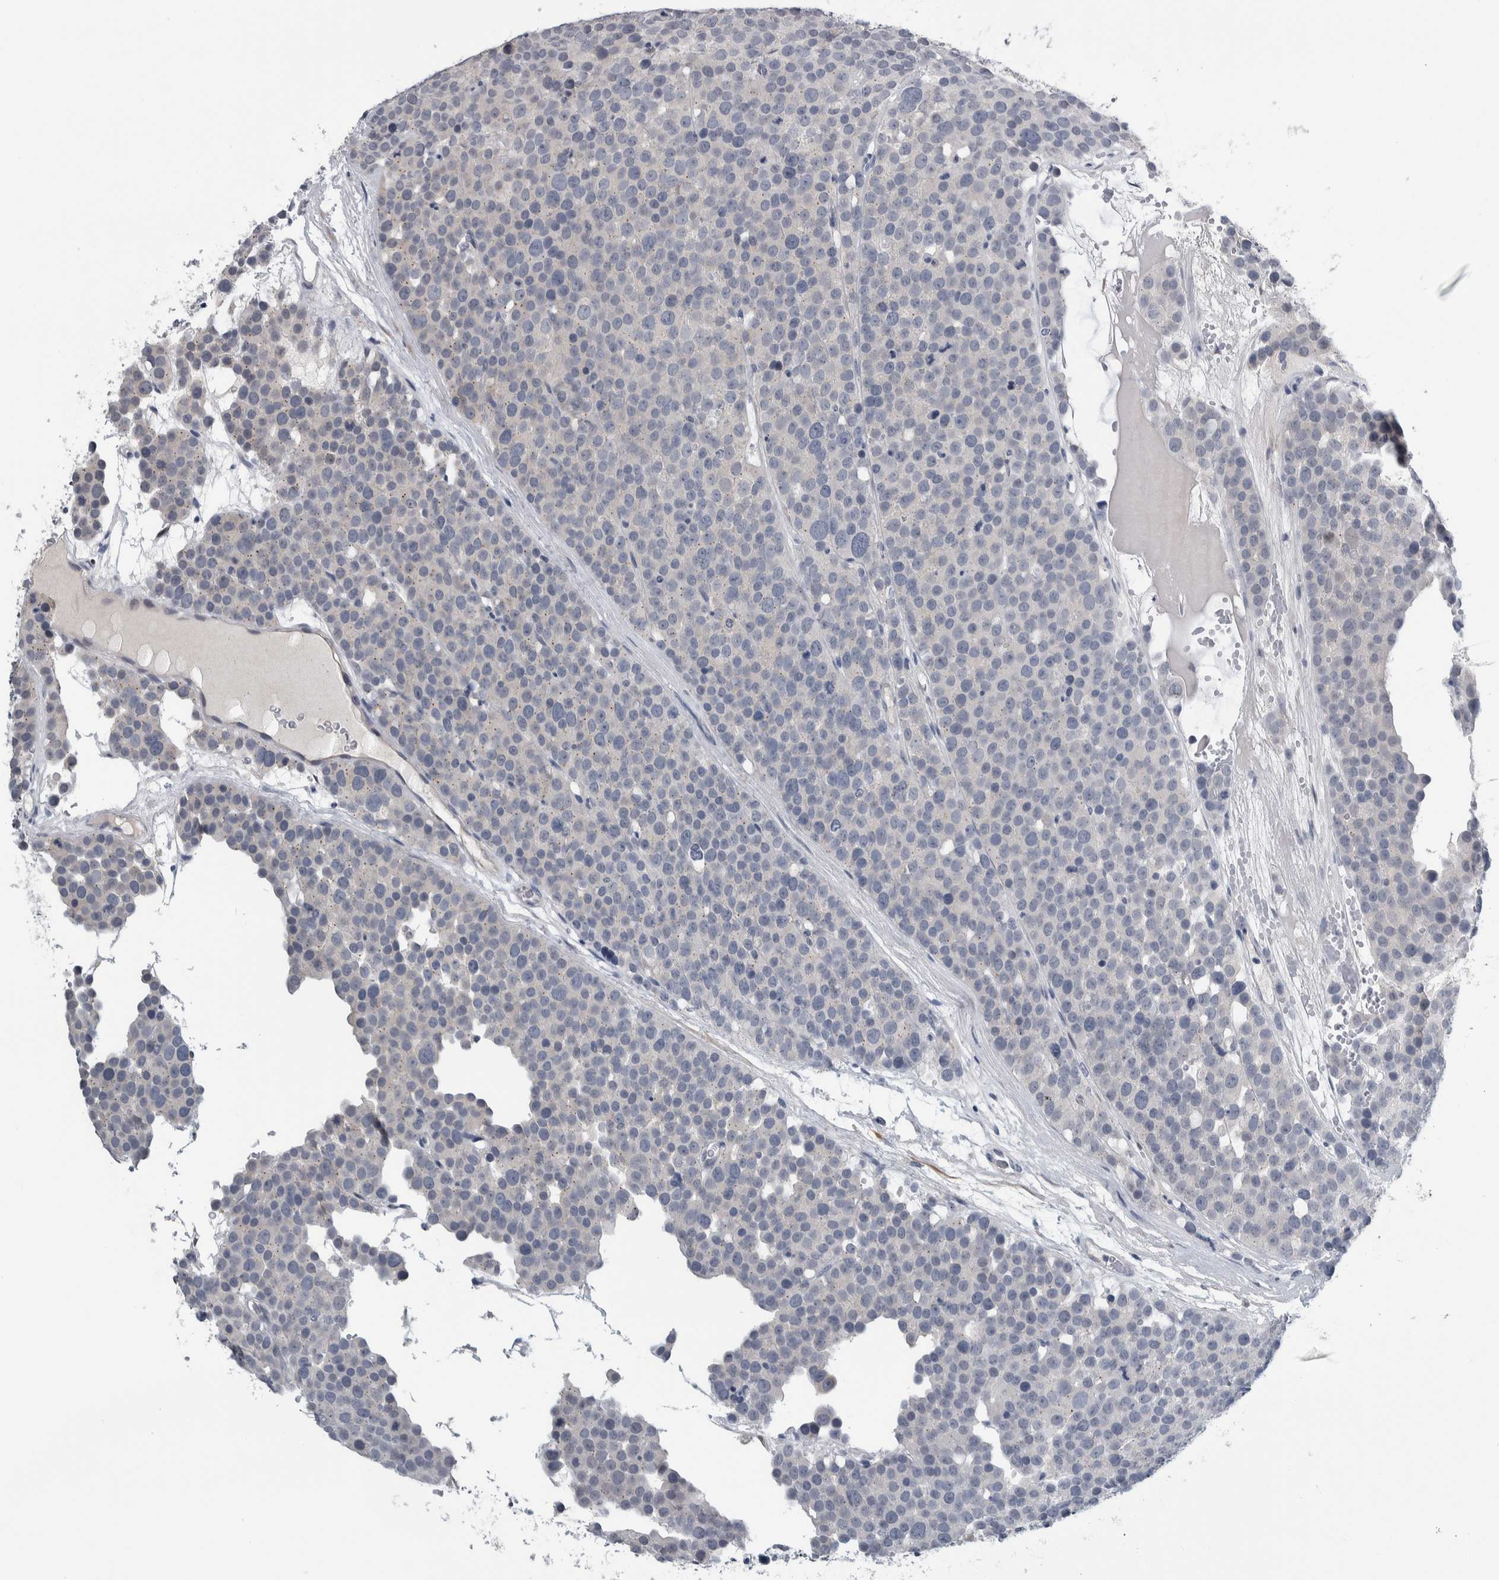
{"staining": {"intensity": "negative", "quantity": "none", "location": "none"}, "tissue": "testis cancer", "cell_type": "Tumor cells", "image_type": "cancer", "snomed": [{"axis": "morphology", "description": "Seminoma, NOS"}, {"axis": "topography", "description": "Testis"}], "caption": "This is an IHC histopathology image of testis seminoma. There is no positivity in tumor cells.", "gene": "COL14A1", "patient": {"sex": "male", "age": 71}}